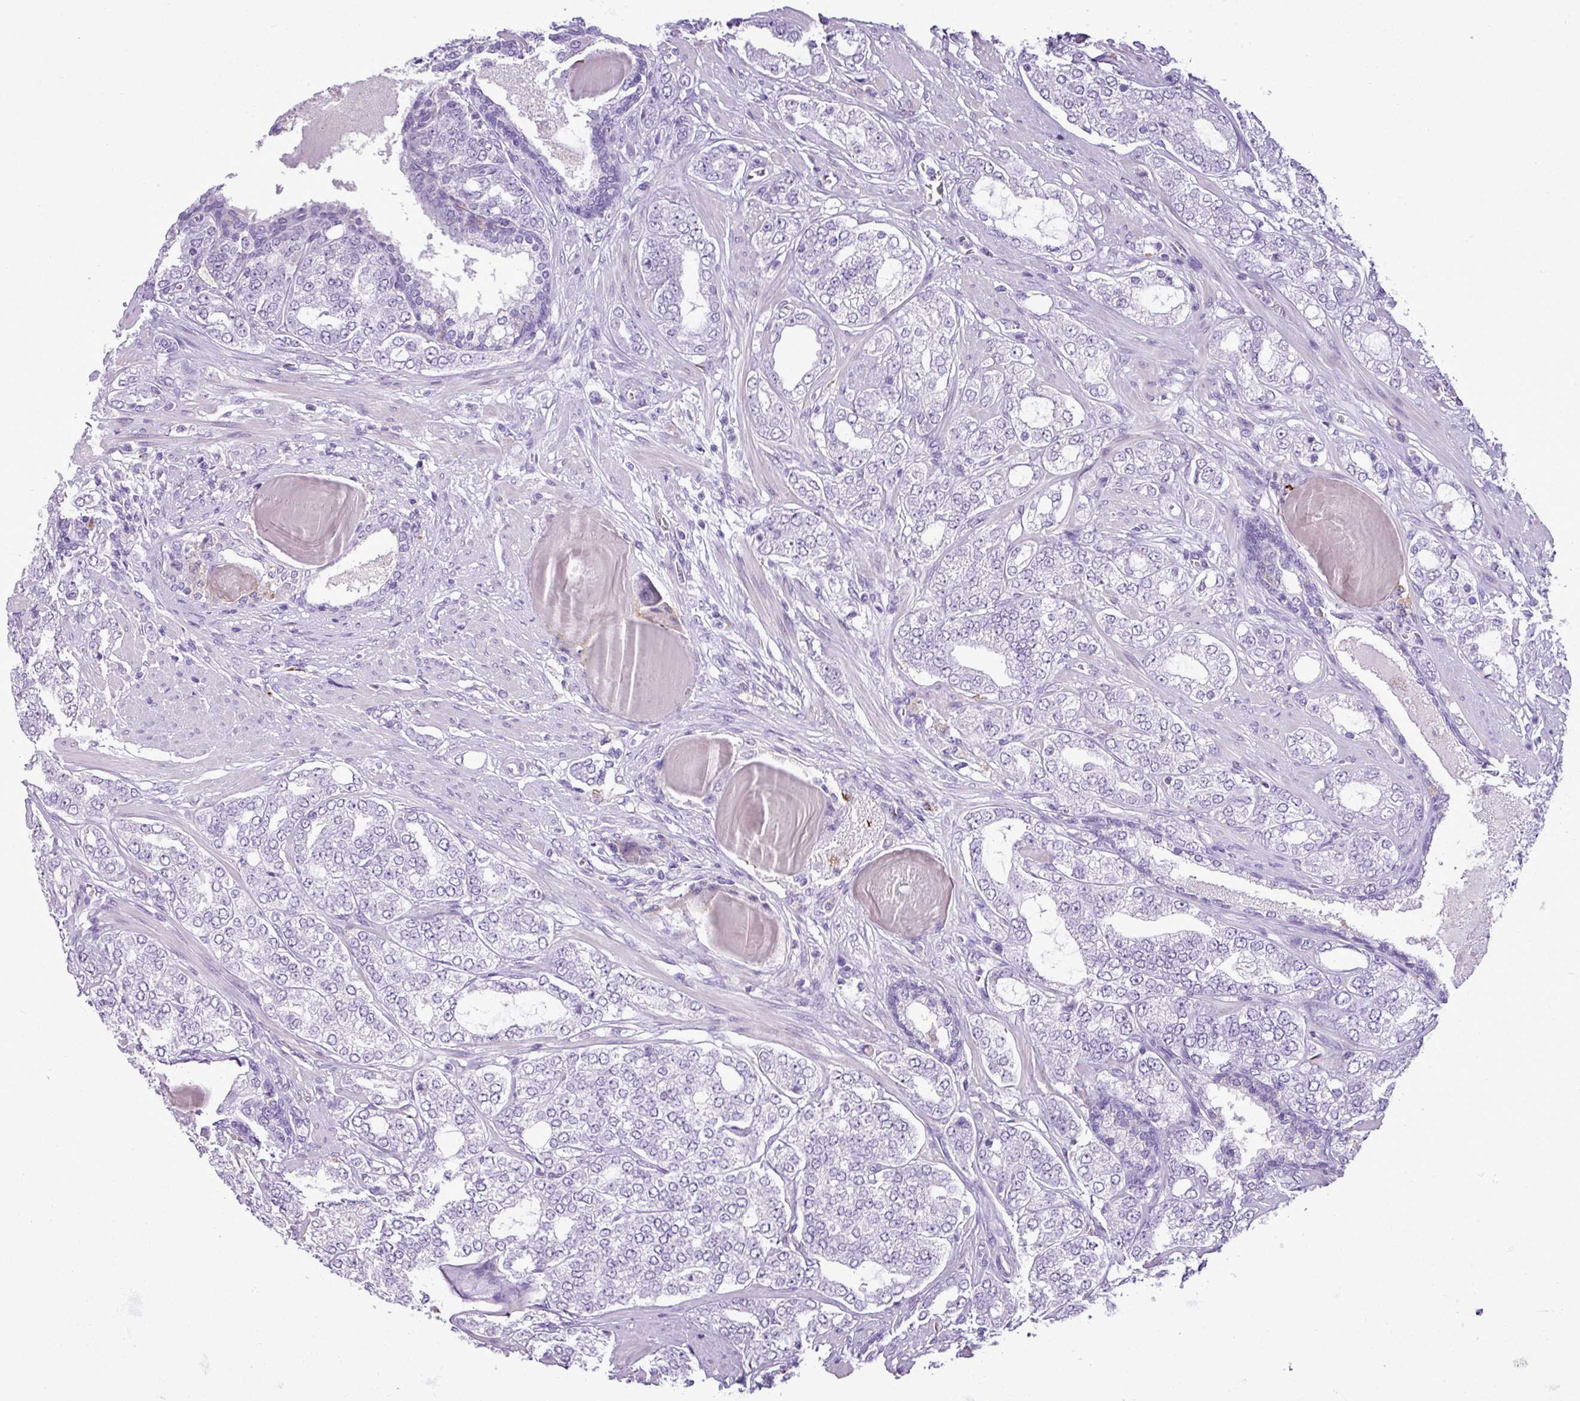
{"staining": {"intensity": "negative", "quantity": "none", "location": "none"}, "tissue": "prostate cancer", "cell_type": "Tumor cells", "image_type": "cancer", "snomed": [{"axis": "morphology", "description": "Adenocarcinoma, High grade"}, {"axis": "topography", "description": "Prostate"}], "caption": "Immunohistochemistry image of neoplastic tissue: adenocarcinoma (high-grade) (prostate) stained with DAB (3,3'-diaminobenzidine) shows no significant protein staining in tumor cells.", "gene": "RBMXL2", "patient": {"sex": "male", "age": 64}}